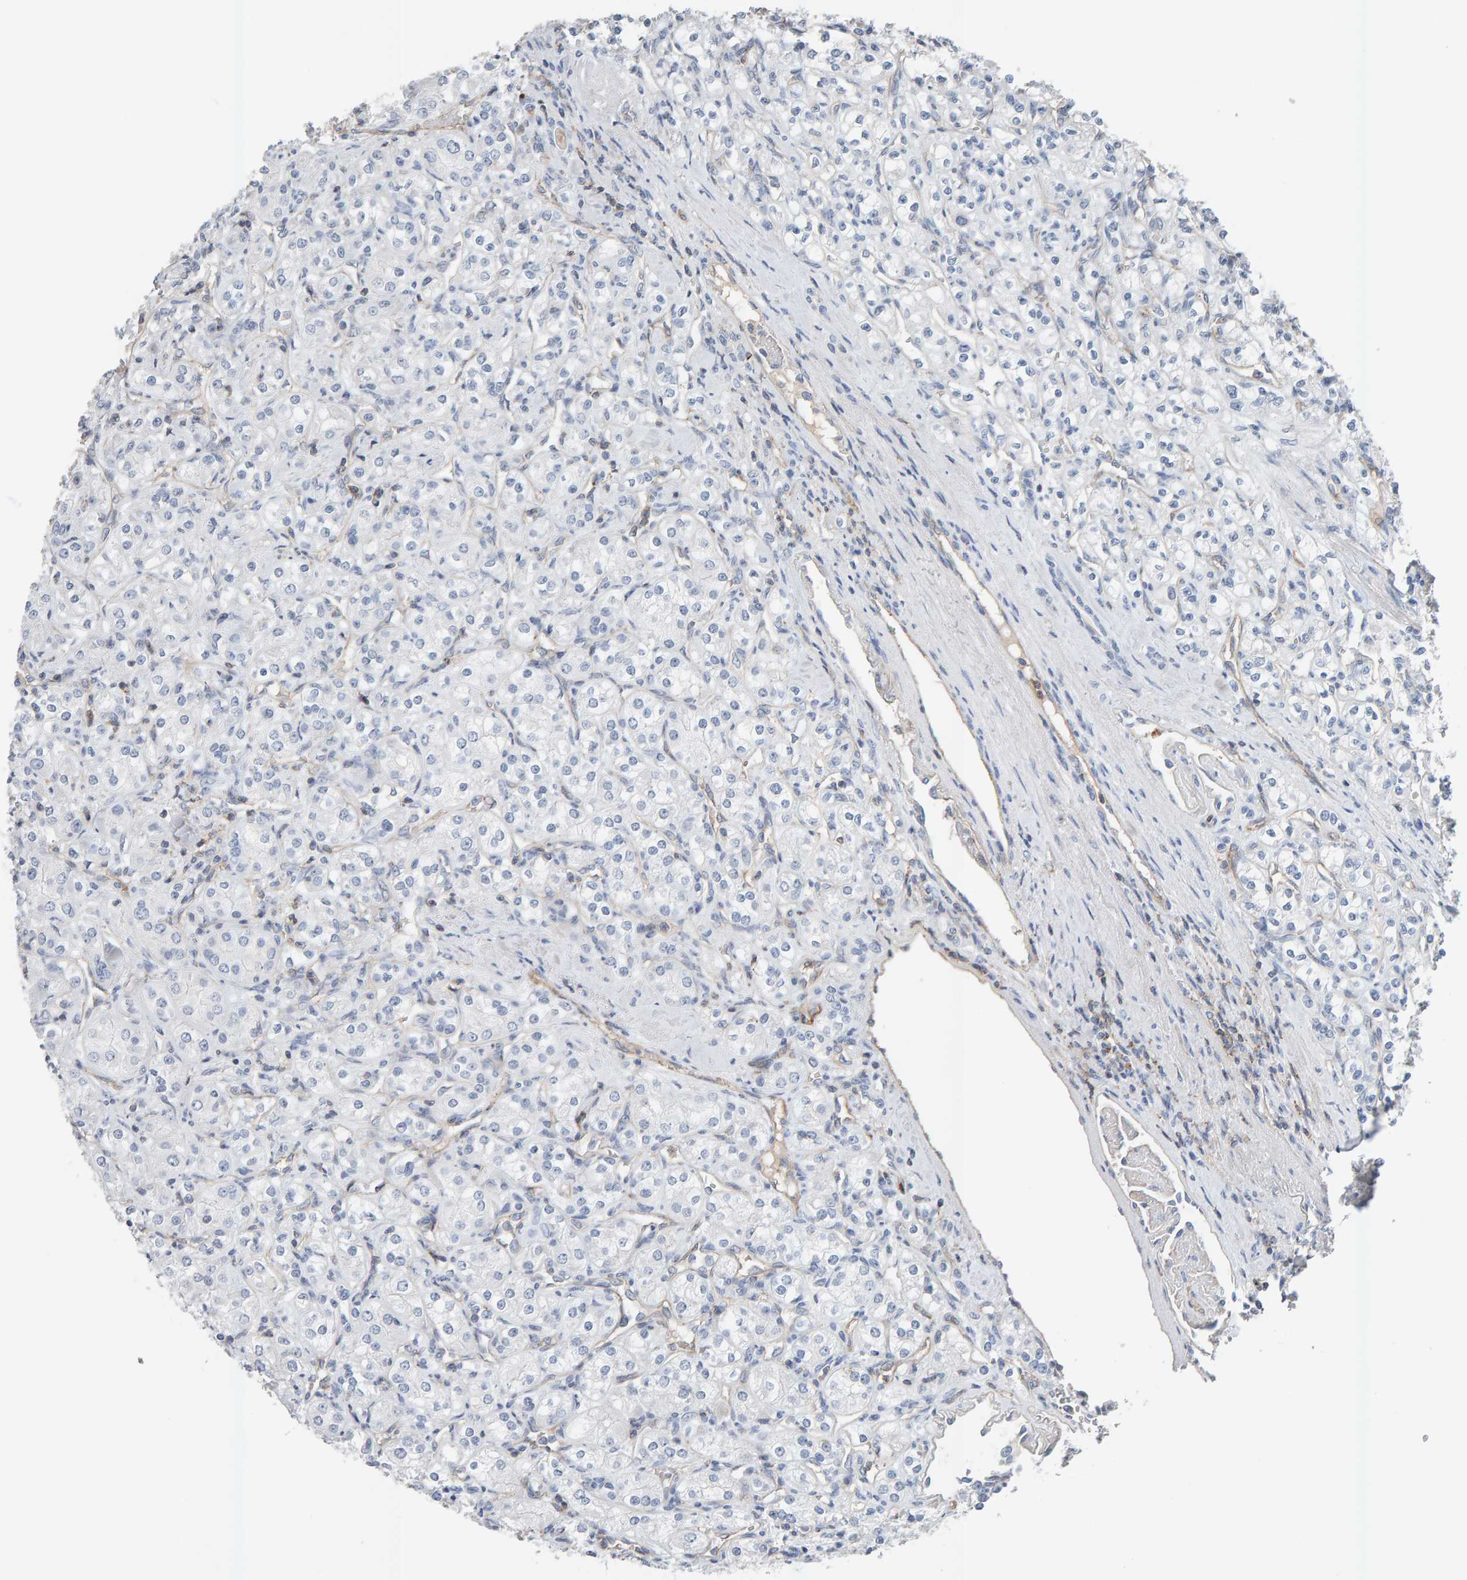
{"staining": {"intensity": "negative", "quantity": "none", "location": "none"}, "tissue": "renal cancer", "cell_type": "Tumor cells", "image_type": "cancer", "snomed": [{"axis": "morphology", "description": "Adenocarcinoma, NOS"}, {"axis": "topography", "description": "Kidney"}], "caption": "Protein analysis of renal cancer displays no significant positivity in tumor cells.", "gene": "FYN", "patient": {"sex": "male", "age": 77}}